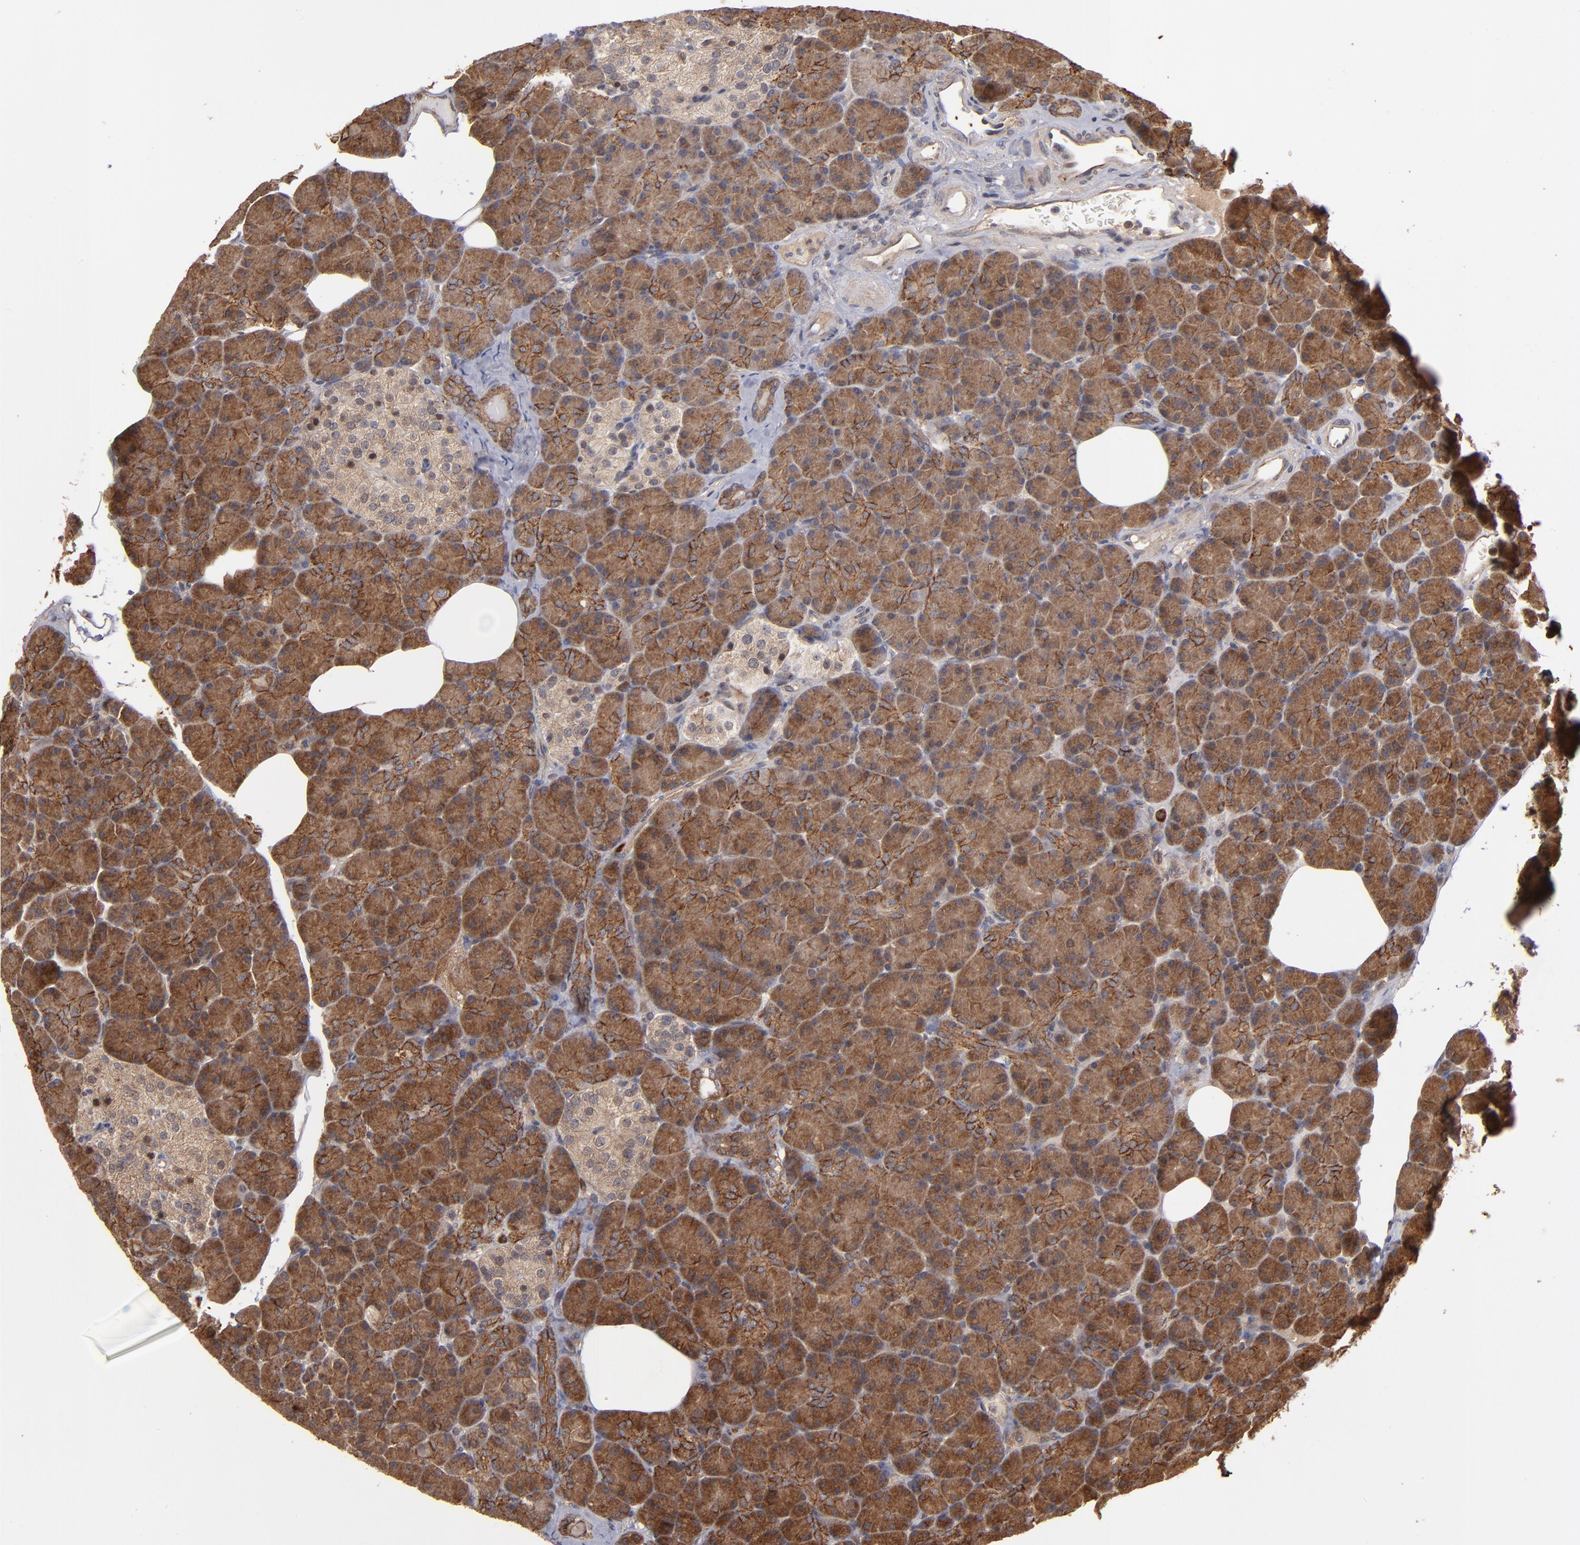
{"staining": {"intensity": "strong", "quantity": ">75%", "location": "cytoplasmic/membranous"}, "tissue": "pancreas", "cell_type": "Exocrine glandular cells", "image_type": "normal", "snomed": [{"axis": "morphology", "description": "Normal tissue, NOS"}, {"axis": "topography", "description": "Pancreas"}], "caption": "Exocrine glandular cells display high levels of strong cytoplasmic/membranous expression in about >75% of cells in benign pancreas.", "gene": "BDKRB1", "patient": {"sex": "female", "age": 43}}